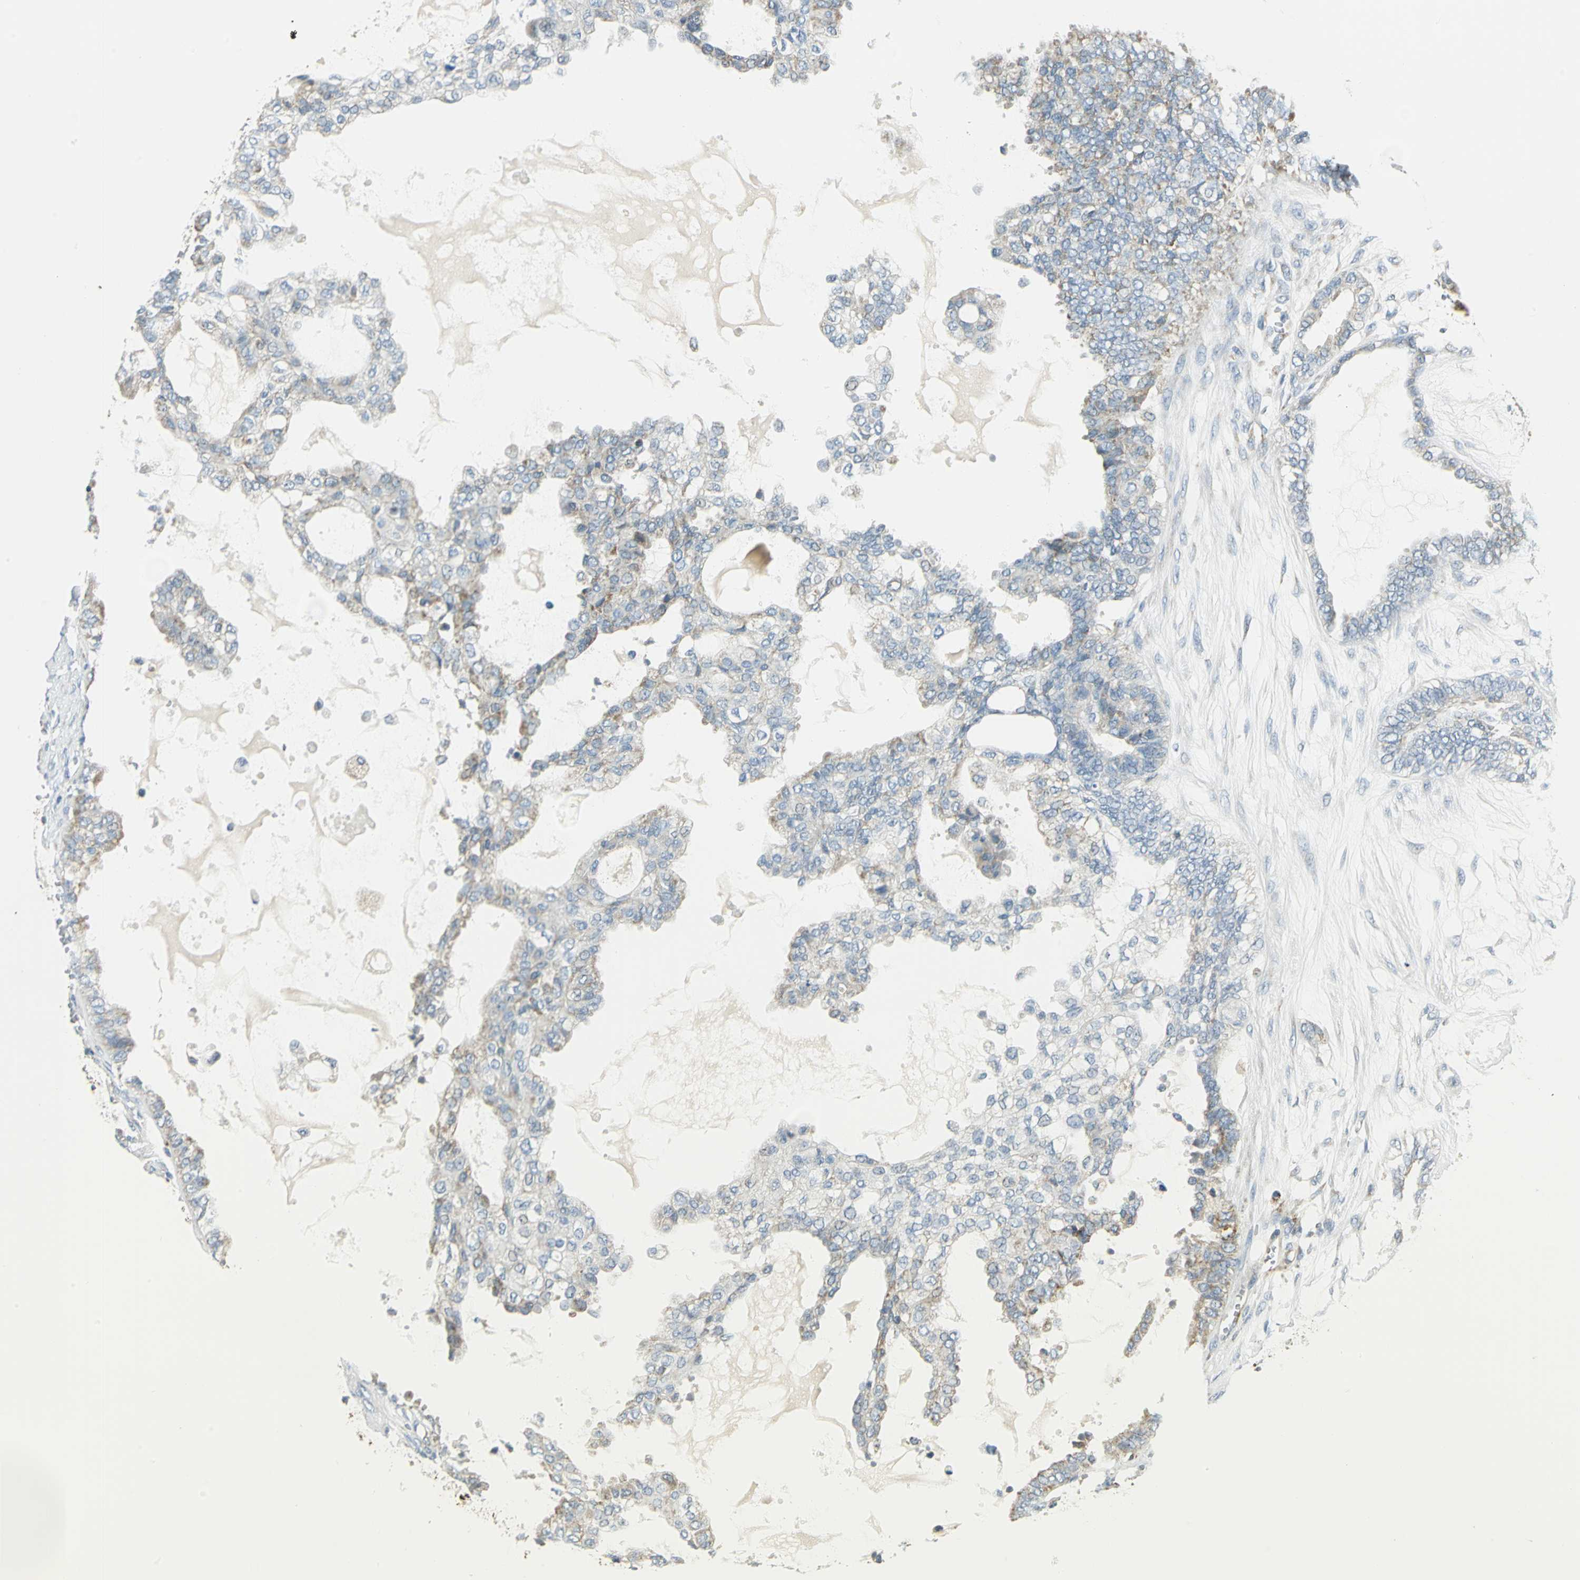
{"staining": {"intensity": "weak", "quantity": "25%-75%", "location": "cytoplasmic/membranous"}, "tissue": "ovarian cancer", "cell_type": "Tumor cells", "image_type": "cancer", "snomed": [{"axis": "morphology", "description": "Carcinoma, NOS"}, {"axis": "morphology", "description": "Carcinoma, endometroid"}, {"axis": "topography", "description": "Ovary"}], "caption": "The image reveals a brown stain indicating the presence of a protein in the cytoplasmic/membranous of tumor cells in carcinoma (ovarian). (Stains: DAB (3,3'-diaminobenzidine) in brown, nuclei in blue, Microscopy: brightfield microscopy at high magnification).", "gene": "ACADM", "patient": {"sex": "female", "age": 50}}